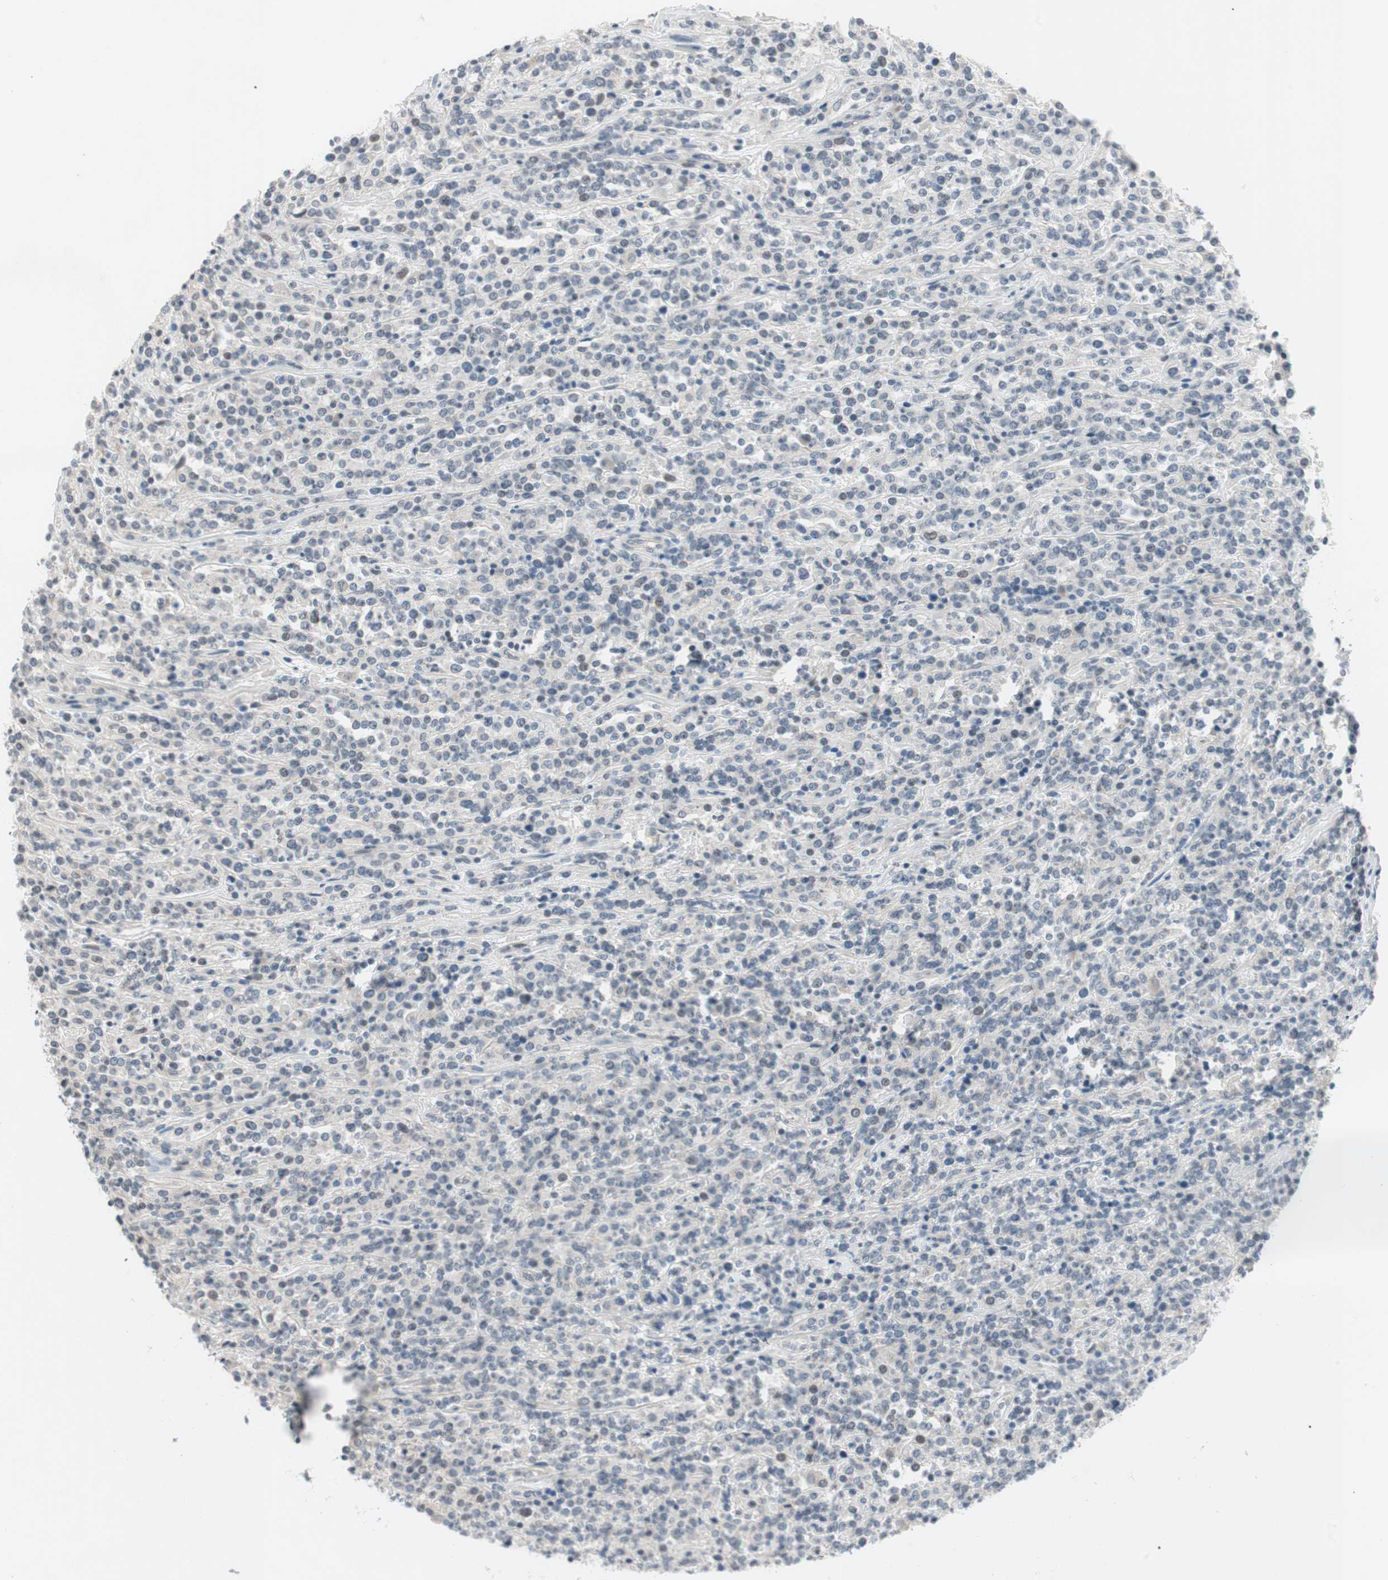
{"staining": {"intensity": "negative", "quantity": "none", "location": "none"}, "tissue": "lymphoma", "cell_type": "Tumor cells", "image_type": "cancer", "snomed": [{"axis": "morphology", "description": "Malignant lymphoma, non-Hodgkin's type, High grade"}, {"axis": "topography", "description": "Soft tissue"}], "caption": "Tumor cells show no significant expression in lymphoma.", "gene": "ITGB4", "patient": {"sex": "male", "age": 18}}